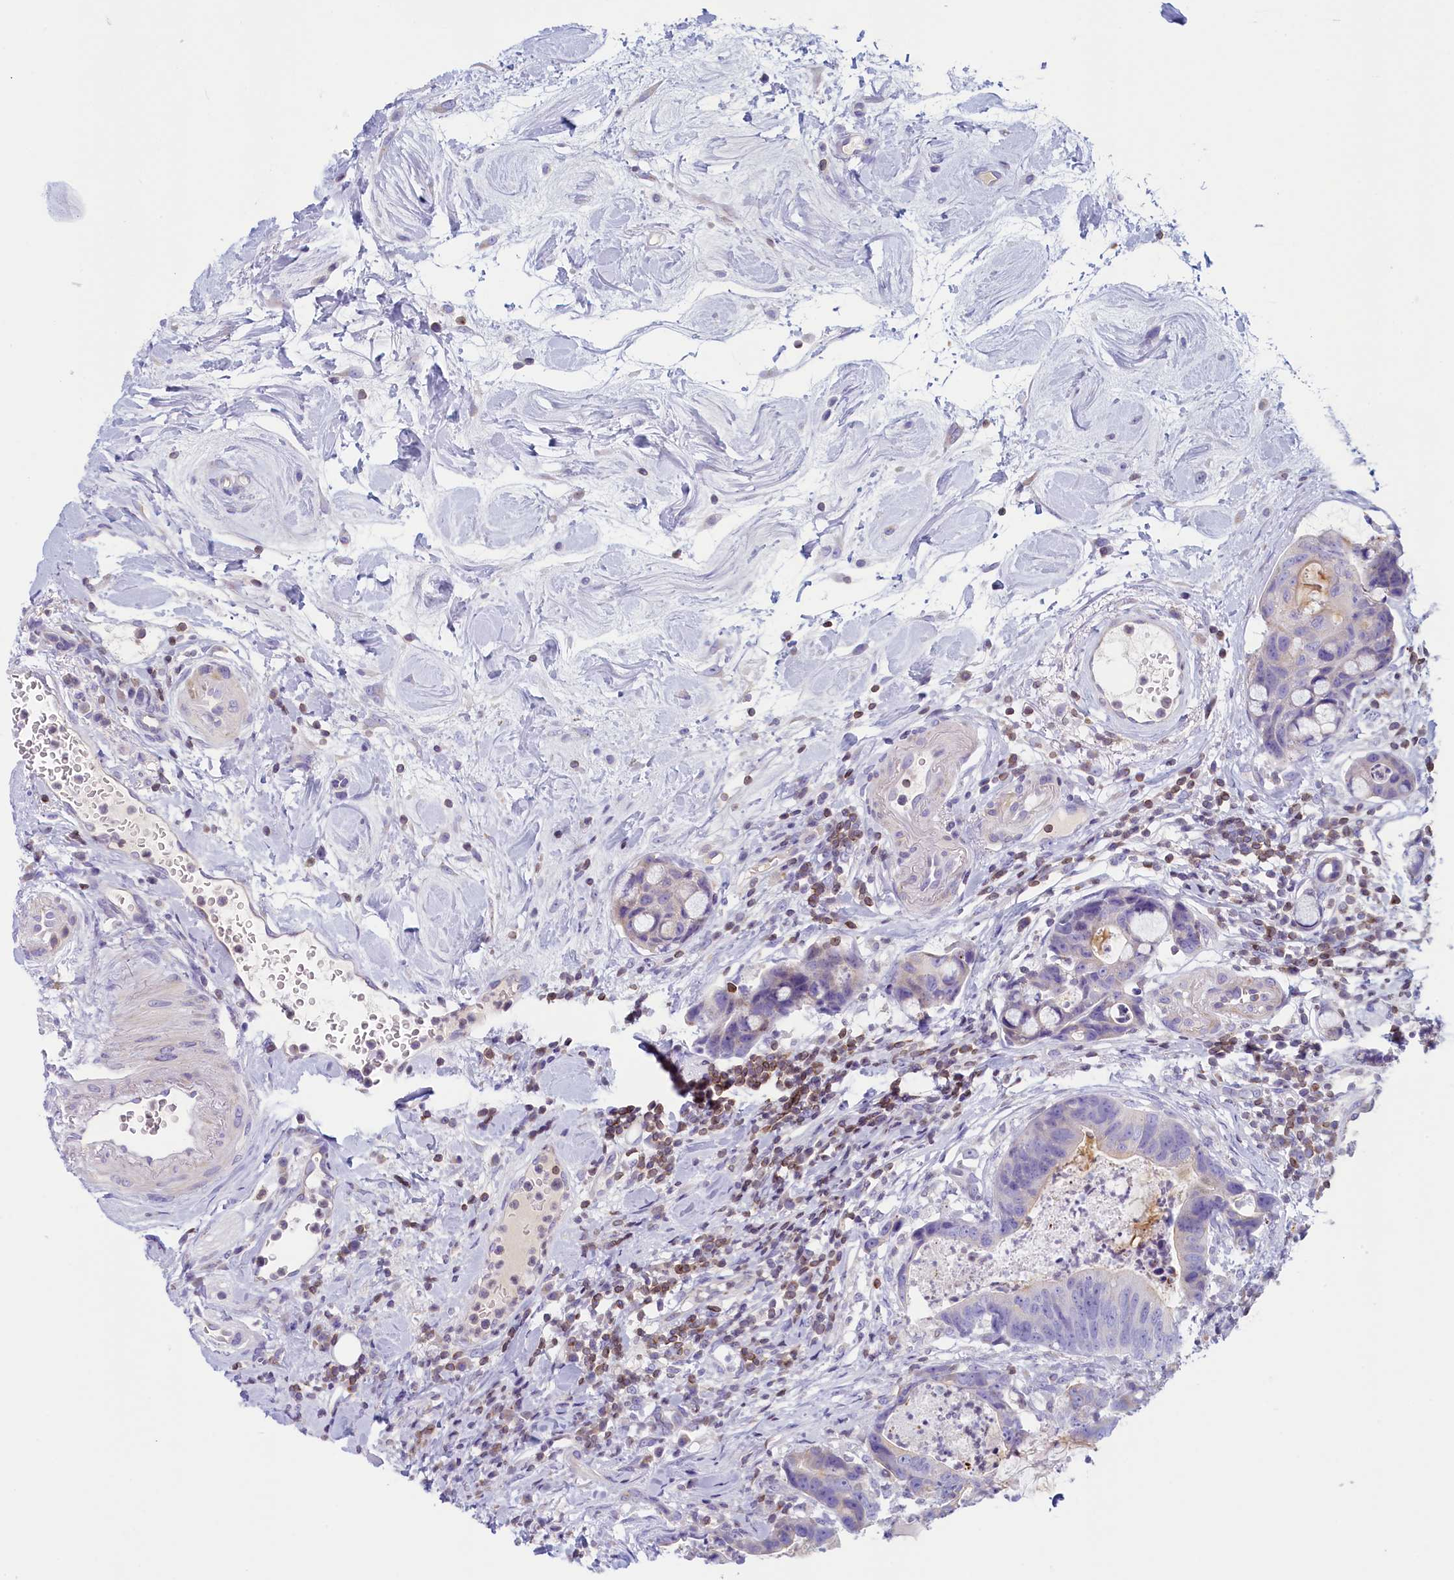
{"staining": {"intensity": "negative", "quantity": "none", "location": "none"}, "tissue": "colorectal cancer", "cell_type": "Tumor cells", "image_type": "cancer", "snomed": [{"axis": "morphology", "description": "Adenocarcinoma, NOS"}, {"axis": "topography", "description": "Colon"}], "caption": "IHC image of neoplastic tissue: adenocarcinoma (colorectal) stained with DAB (3,3'-diaminobenzidine) demonstrates no significant protein expression in tumor cells.", "gene": "TRAF3IP3", "patient": {"sex": "female", "age": 82}}